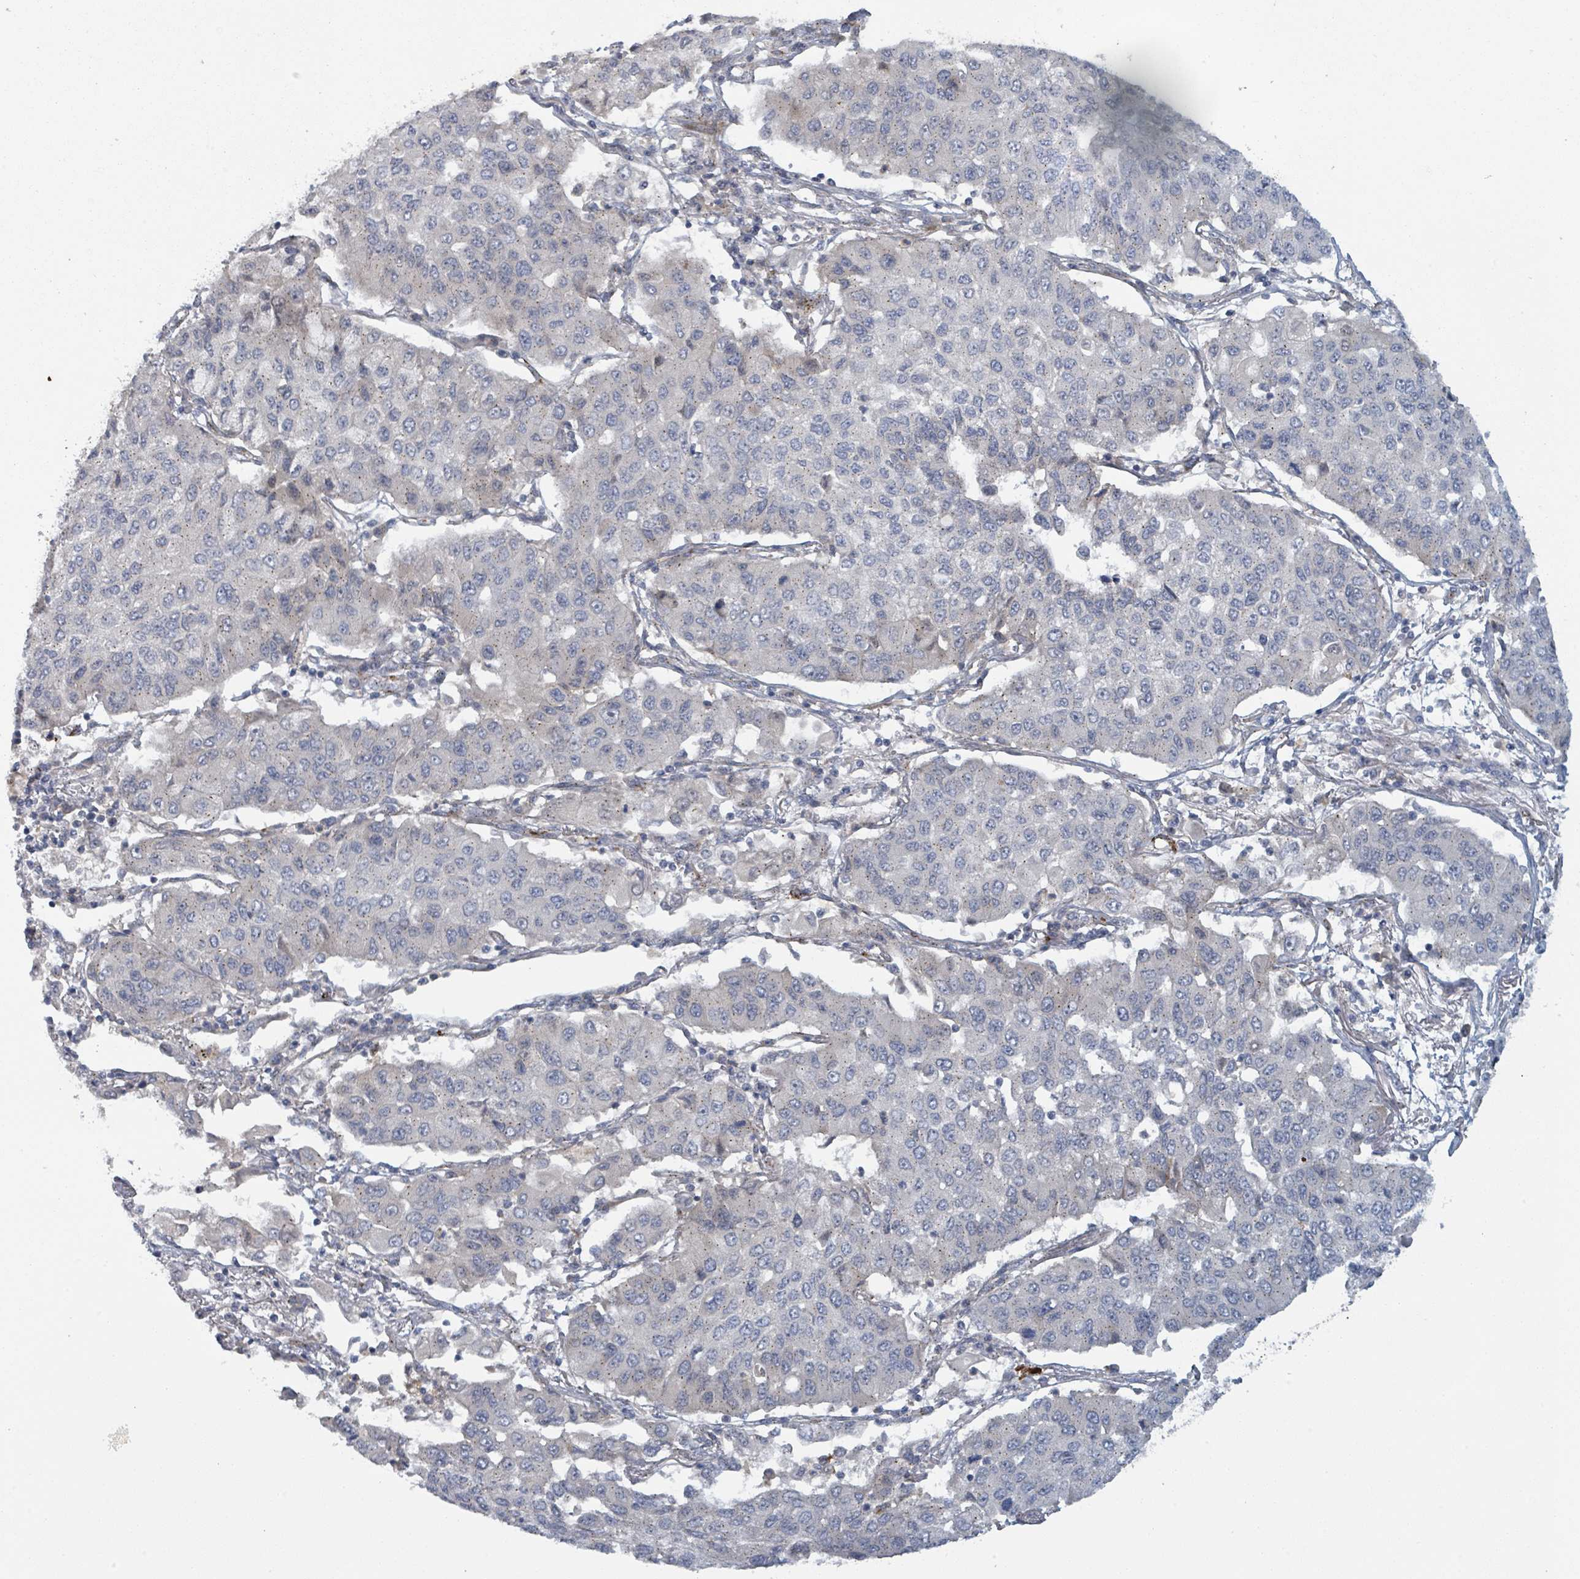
{"staining": {"intensity": "negative", "quantity": "none", "location": "none"}, "tissue": "lung cancer", "cell_type": "Tumor cells", "image_type": "cancer", "snomed": [{"axis": "morphology", "description": "Squamous cell carcinoma, NOS"}, {"axis": "topography", "description": "Lung"}], "caption": "Immunohistochemistry photomicrograph of neoplastic tissue: human squamous cell carcinoma (lung) stained with DAB (3,3'-diaminobenzidine) reveals no significant protein positivity in tumor cells.", "gene": "COL5A3", "patient": {"sex": "male", "age": 74}}